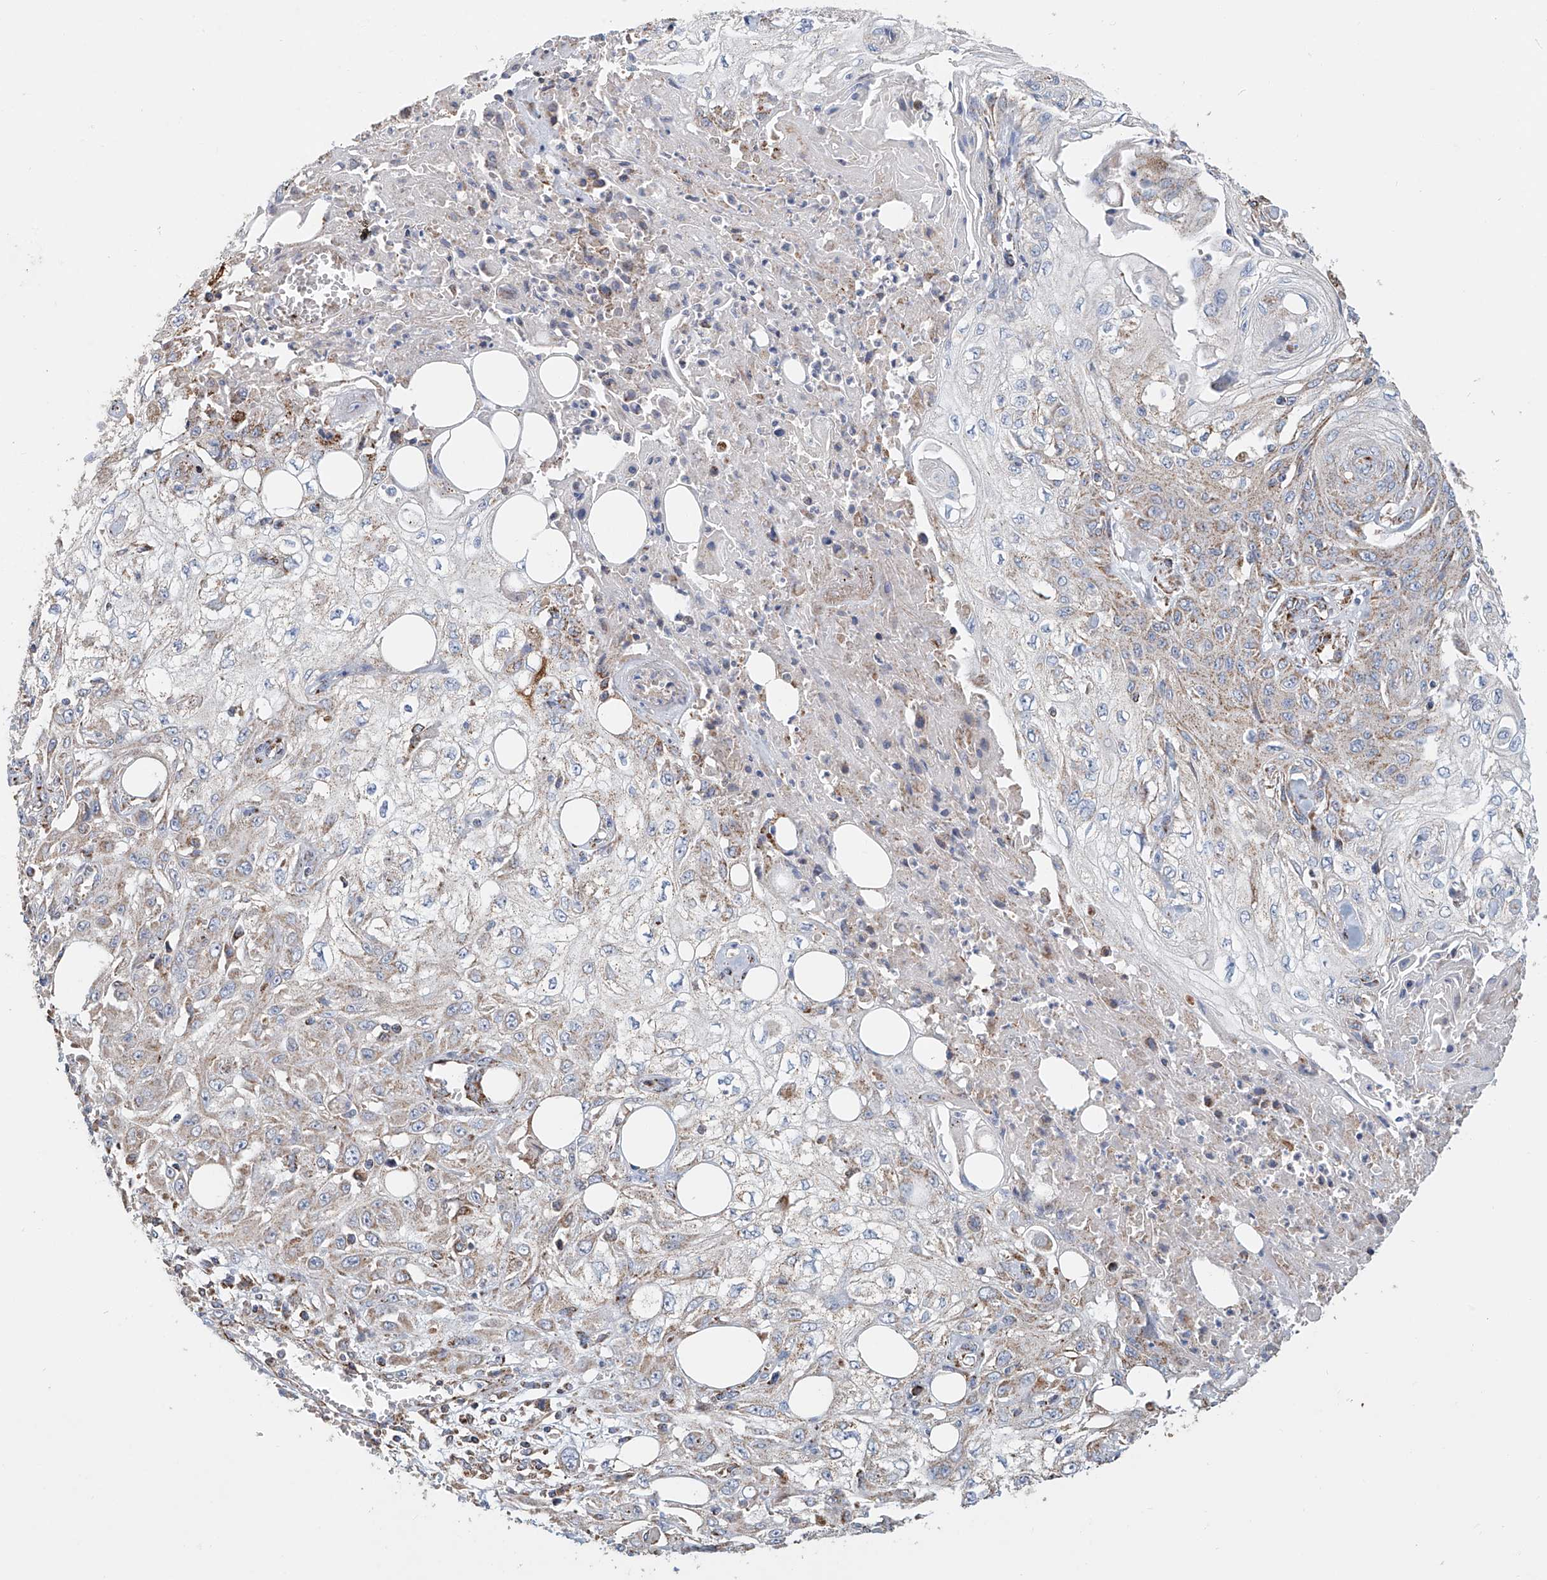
{"staining": {"intensity": "weak", "quantity": "<25%", "location": "cytoplasmic/membranous"}, "tissue": "skin cancer", "cell_type": "Tumor cells", "image_type": "cancer", "snomed": [{"axis": "morphology", "description": "Squamous cell carcinoma, NOS"}, {"axis": "morphology", "description": "Squamous cell carcinoma, metastatic, NOS"}, {"axis": "topography", "description": "Skin"}, {"axis": "topography", "description": "Lymph node"}], "caption": "An IHC image of skin metastatic squamous cell carcinoma is shown. There is no staining in tumor cells of skin metastatic squamous cell carcinoma.", "gene": "MCL1", "patient": {"sex": "male", "age": 75}}